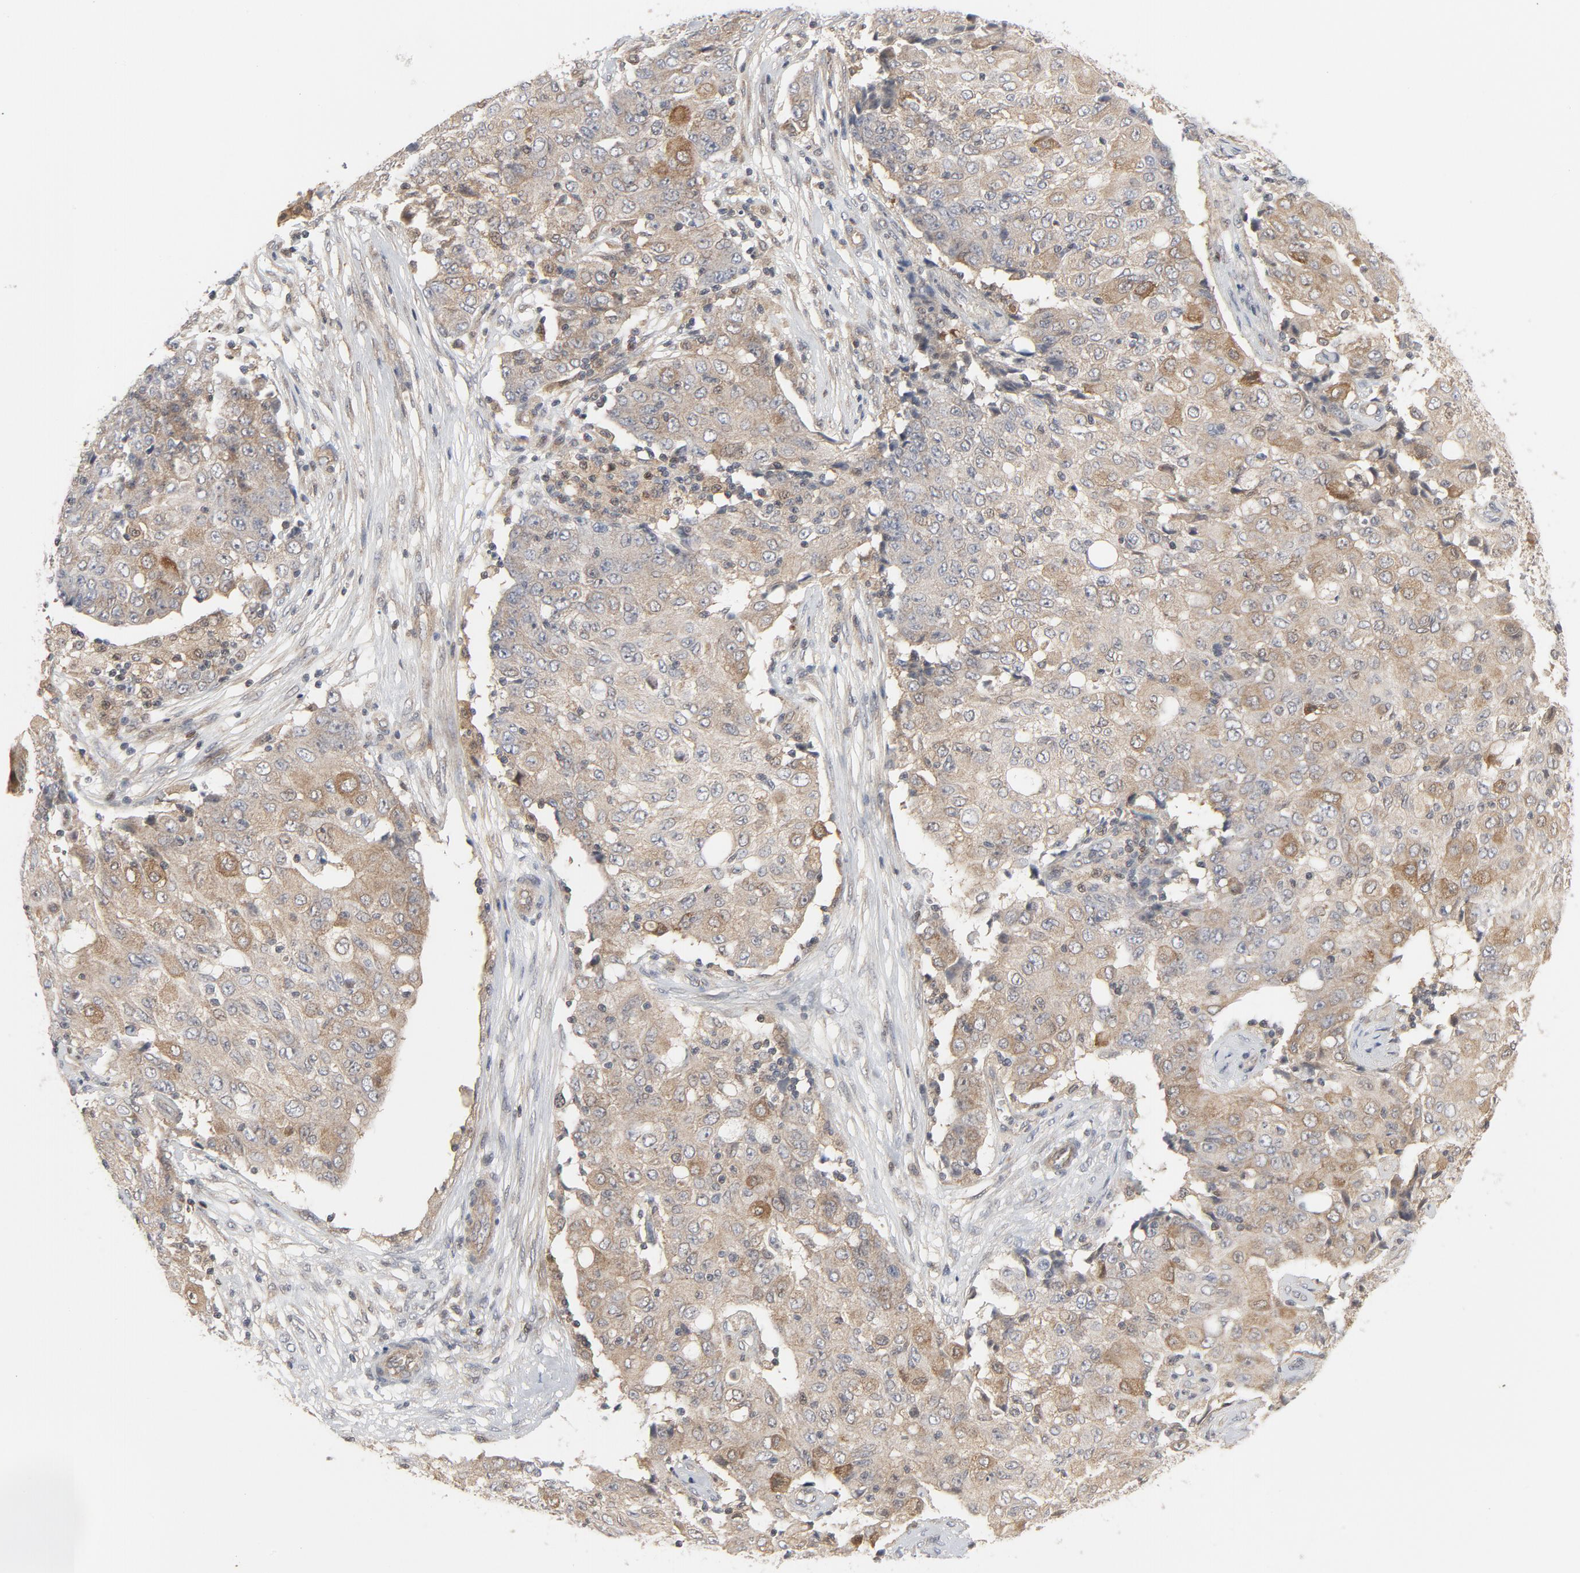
{"staining": {"intensity": "weak", "quantity": ">75%", "location": "cytoplasmic/membranous"}, "tissue": "ovarian cancer", "cell_type": "Tumor cells", "image_type": "cancer", "snomed": [{"axis": "morphology", "description": "Carcinoma, endometroid"}, {"axis": "topography", "description": "Ovary"}], "caption": "Ovarian endometroid carcinoma stained with a brown dye shows weak cytoplasmic/membranous positive expression in about >75% of tumor cells.", "gene": "TRADD", "patient": {"sex": "female", "age": 42}}